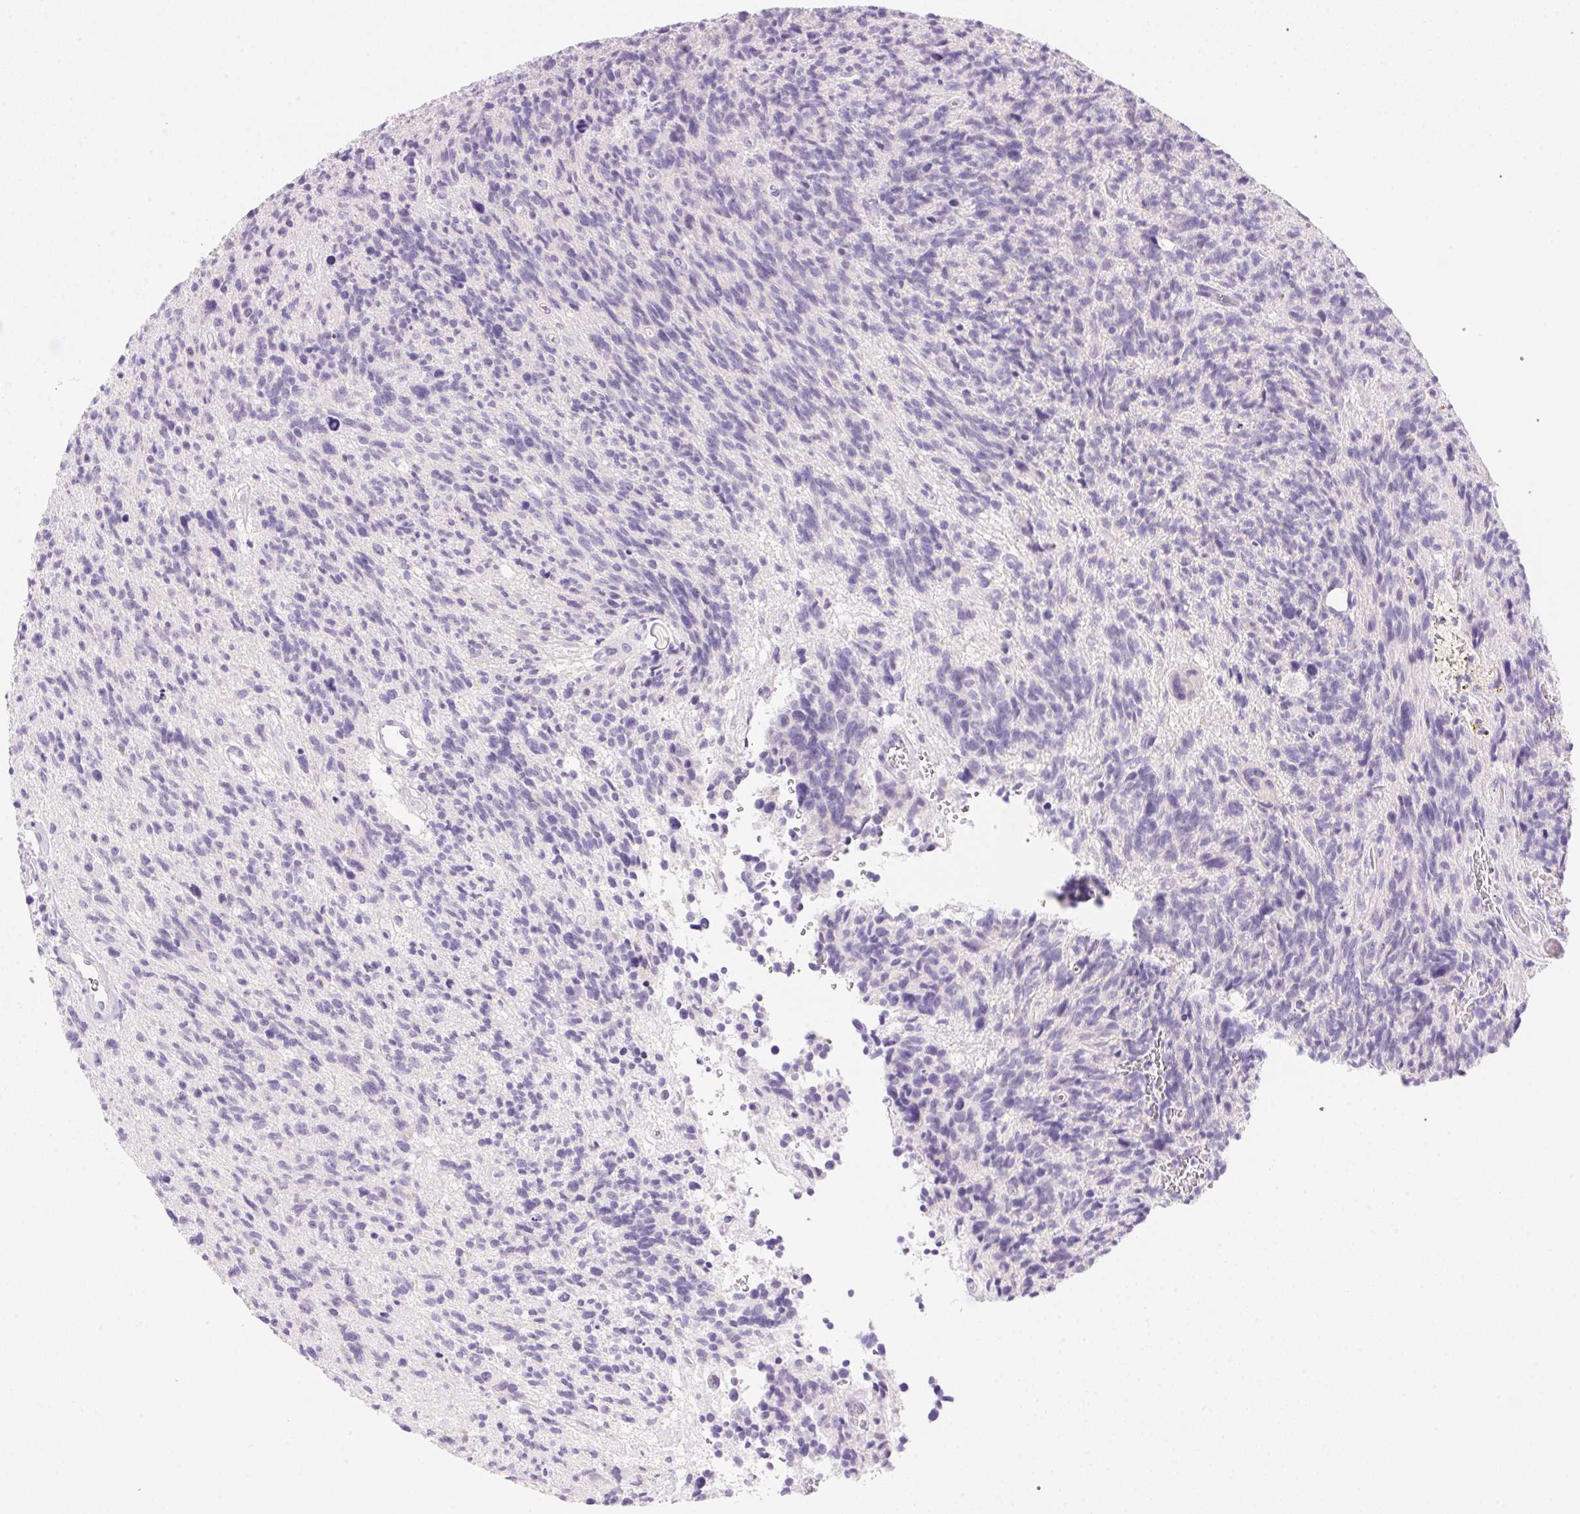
{"staining": {"intensity": "negative", "quantity": "none", "location": "none"}, "tissue": "glioma", "cell_type": "Tumor cells", "image_type": "cancer", "snomed": [{"axis": "morphology", "description": "Glioma, malignant, High grade"}, {"axis": "topography", "description": "Brain"}], "caption": "A high-resolution histopathology image shows immunohistochemistry (IHC) staining of malignant high-grade glioma, which demonstrates no significant expression in tumor cells. (DAB immunohistochemistry (IHC) visualized using brightfield microscopy, high magnification).", "gene": "DHCR24", "patient": {"sex": "male", "age": 29}}